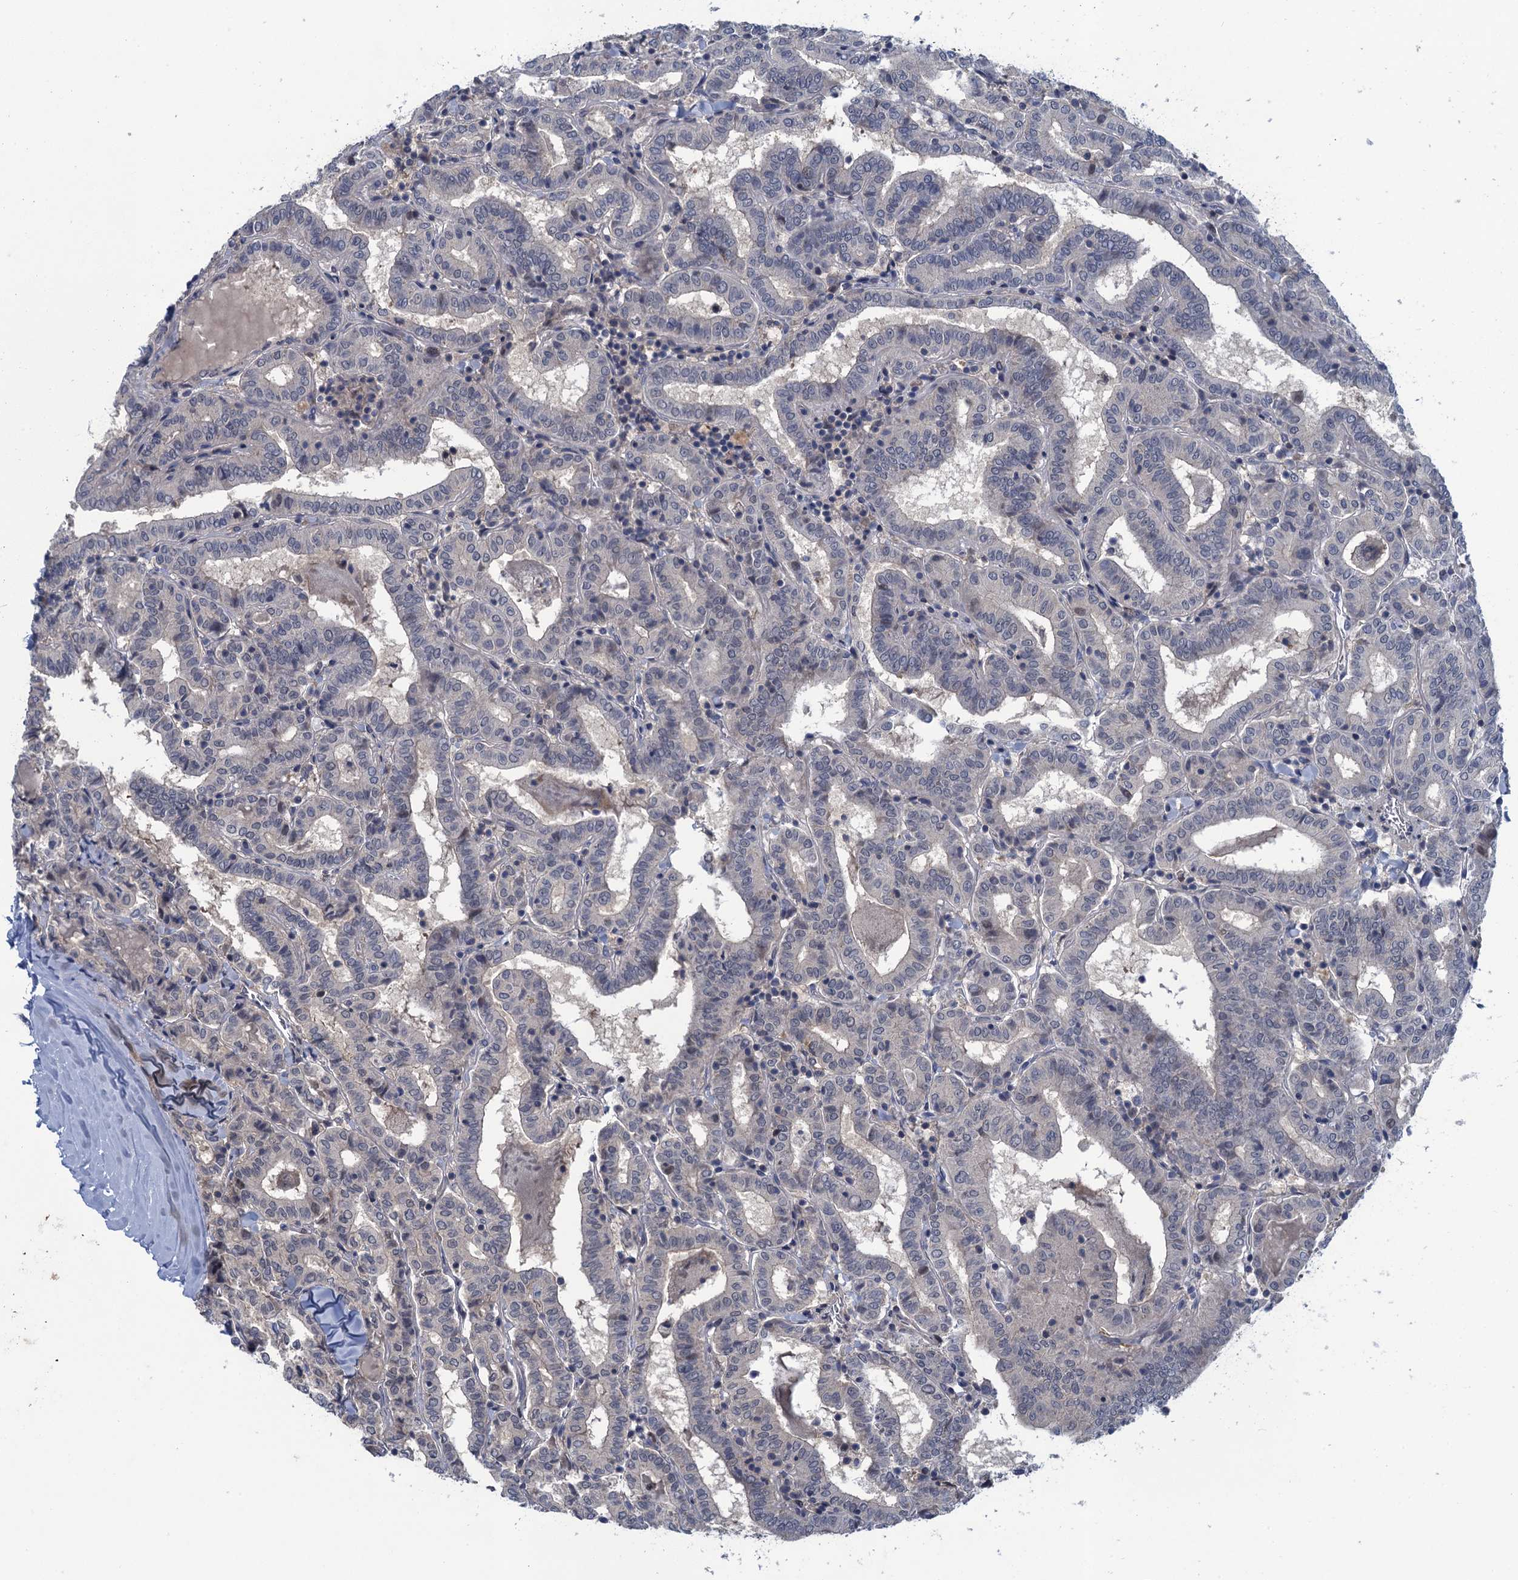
{"staining": {"intensity": "negative", "quantity": "none", "location": "none"}, "tissue": "thyroid cancer", "cell_type": "Tumor cells", "image_type": "cancer", "snomed": [{"axis": "morphology", "description": "Papillary adenocarcinoma, NOS"}, {"axis": "topography", "description": "Thyroid gland"}], "caption": "This is a histopathology image of immunohistochemistry (IHC) staining of thyroid cancer, which shows no staining in tumor cells.", "gene": "MRFAP1", "patient": {"sex": "female", "age": 72}}